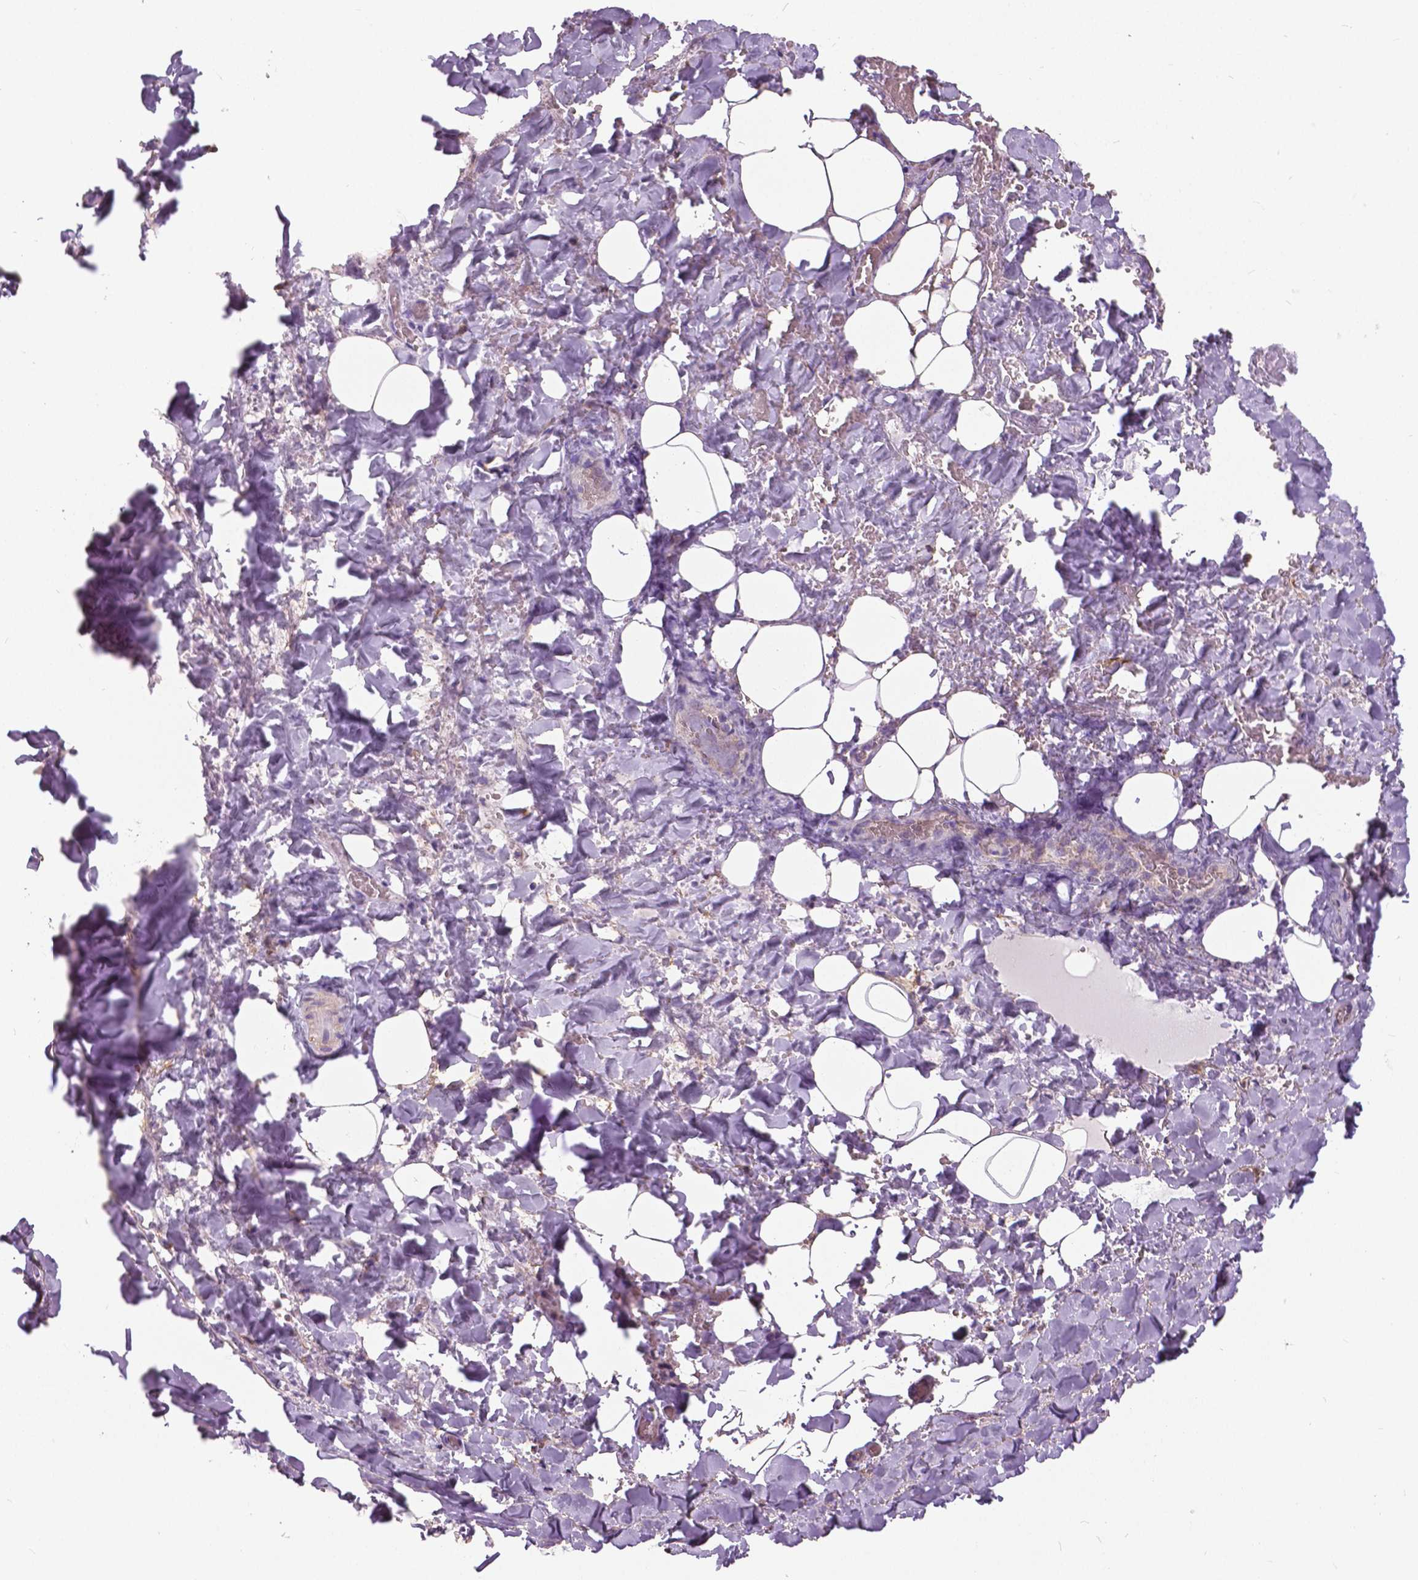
{"staining": {"intensity": "negative", "quantity": "none", "location": "none"}, "tissue": "thyroid gland", "cell_type": "Glandular cells", "image_type": "normal", "snomed": [{"axis": "morphology", "description": "Normal tissue, NOS"}, {"axis": "topography", "description": "Thyroid gland"}], "caption": "This is an immunohistochemistry micrograph of benign thyroid gland. There is no staining in glandular cells.", "gene": "ANXA13", "patient": {"sex": "female", "age": 22}}